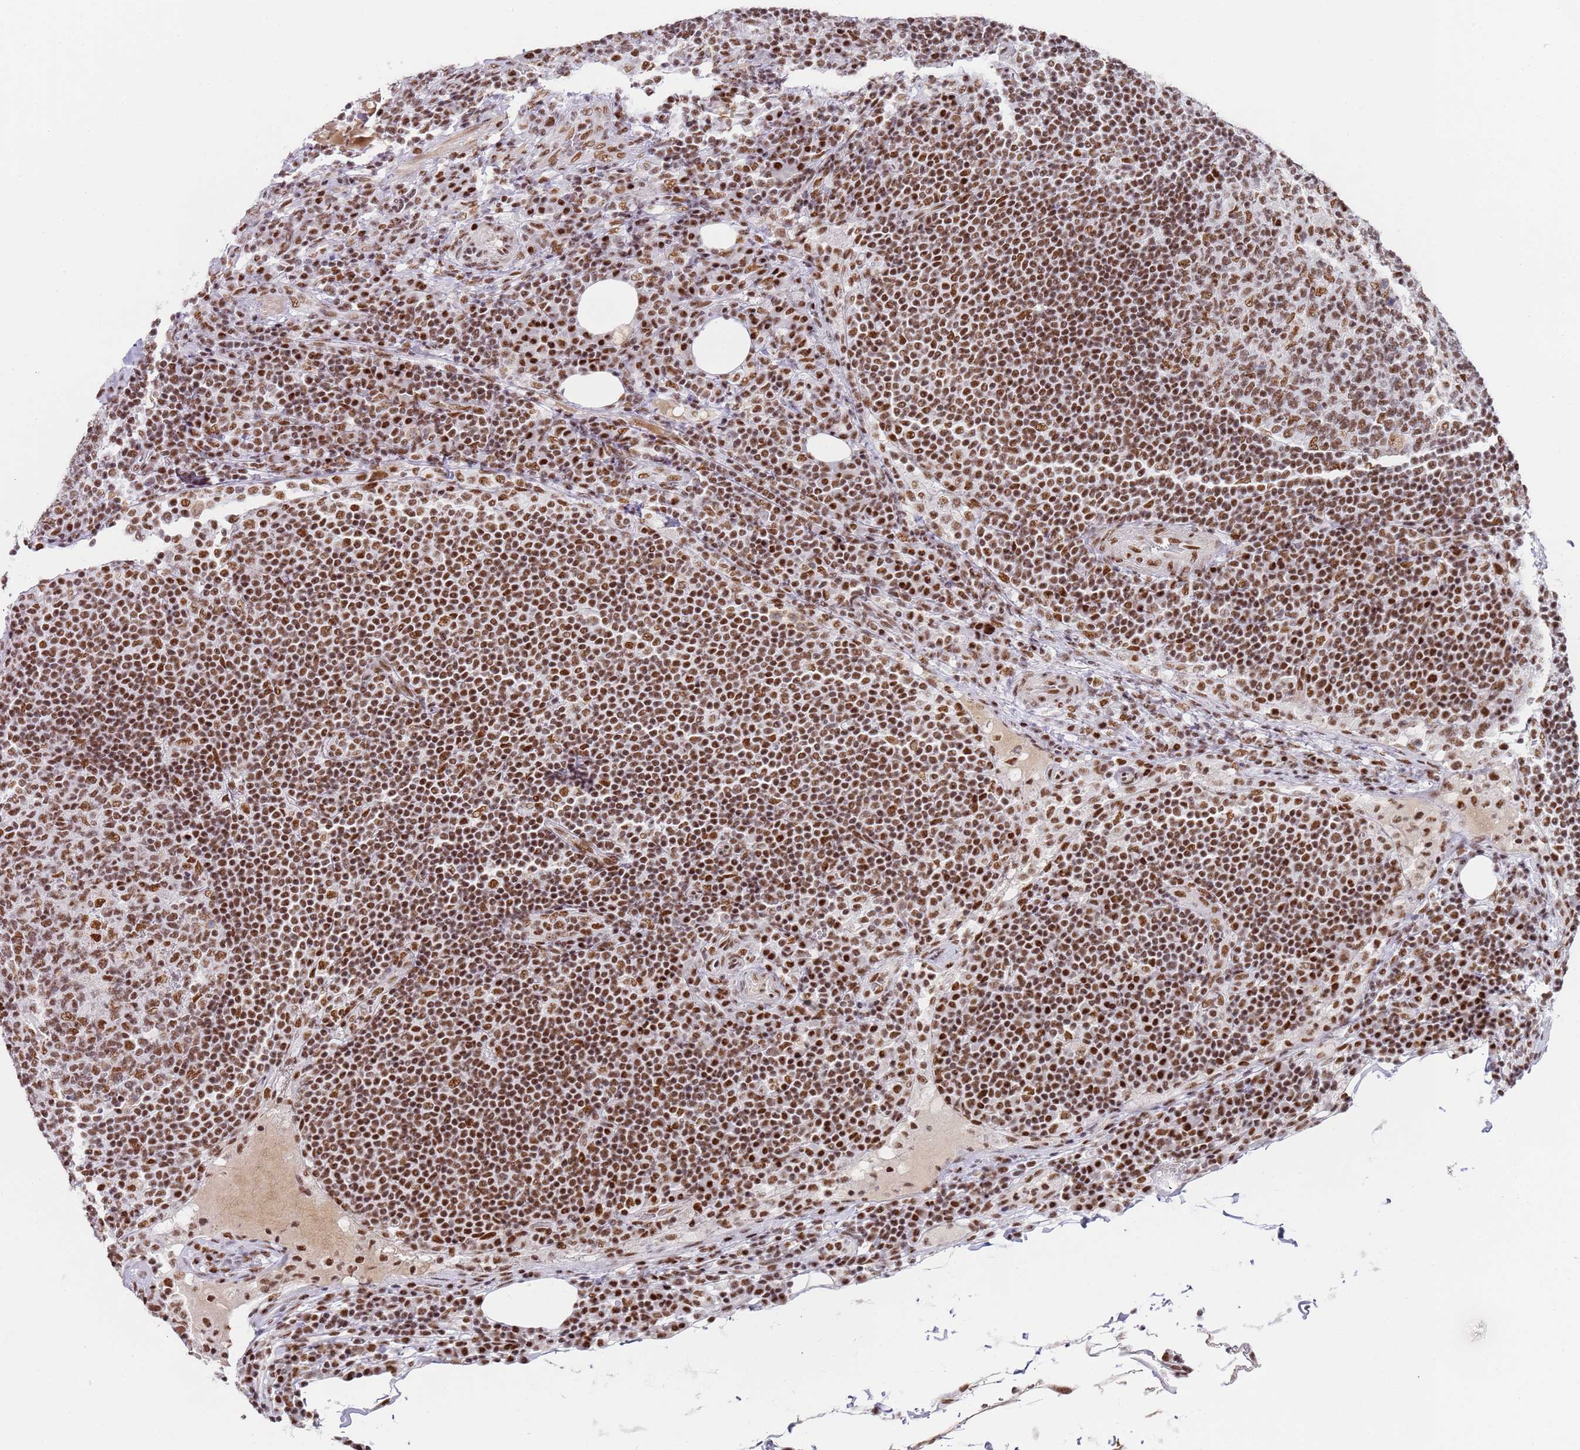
{"staining": {"intensity": "moderate", "quantity": ">75%", "location": "nuclear"}, "tissue": "lymph node", "cell_type": "Germinal center cells", "image_type": "normal", "snomed": [{"axis": "morphology", "description": "Normal tissue, NOS"}, {"axis": "topography", "description": "Lymph node"}], "caption": "Immunohistochemical staining of unremarkable human lymph node shows moderate nuclear protein positivity in approximately >75% of germinal center cells.", "gene": "AKAP8L", "patient": {"sex": "female", "age": 53}}